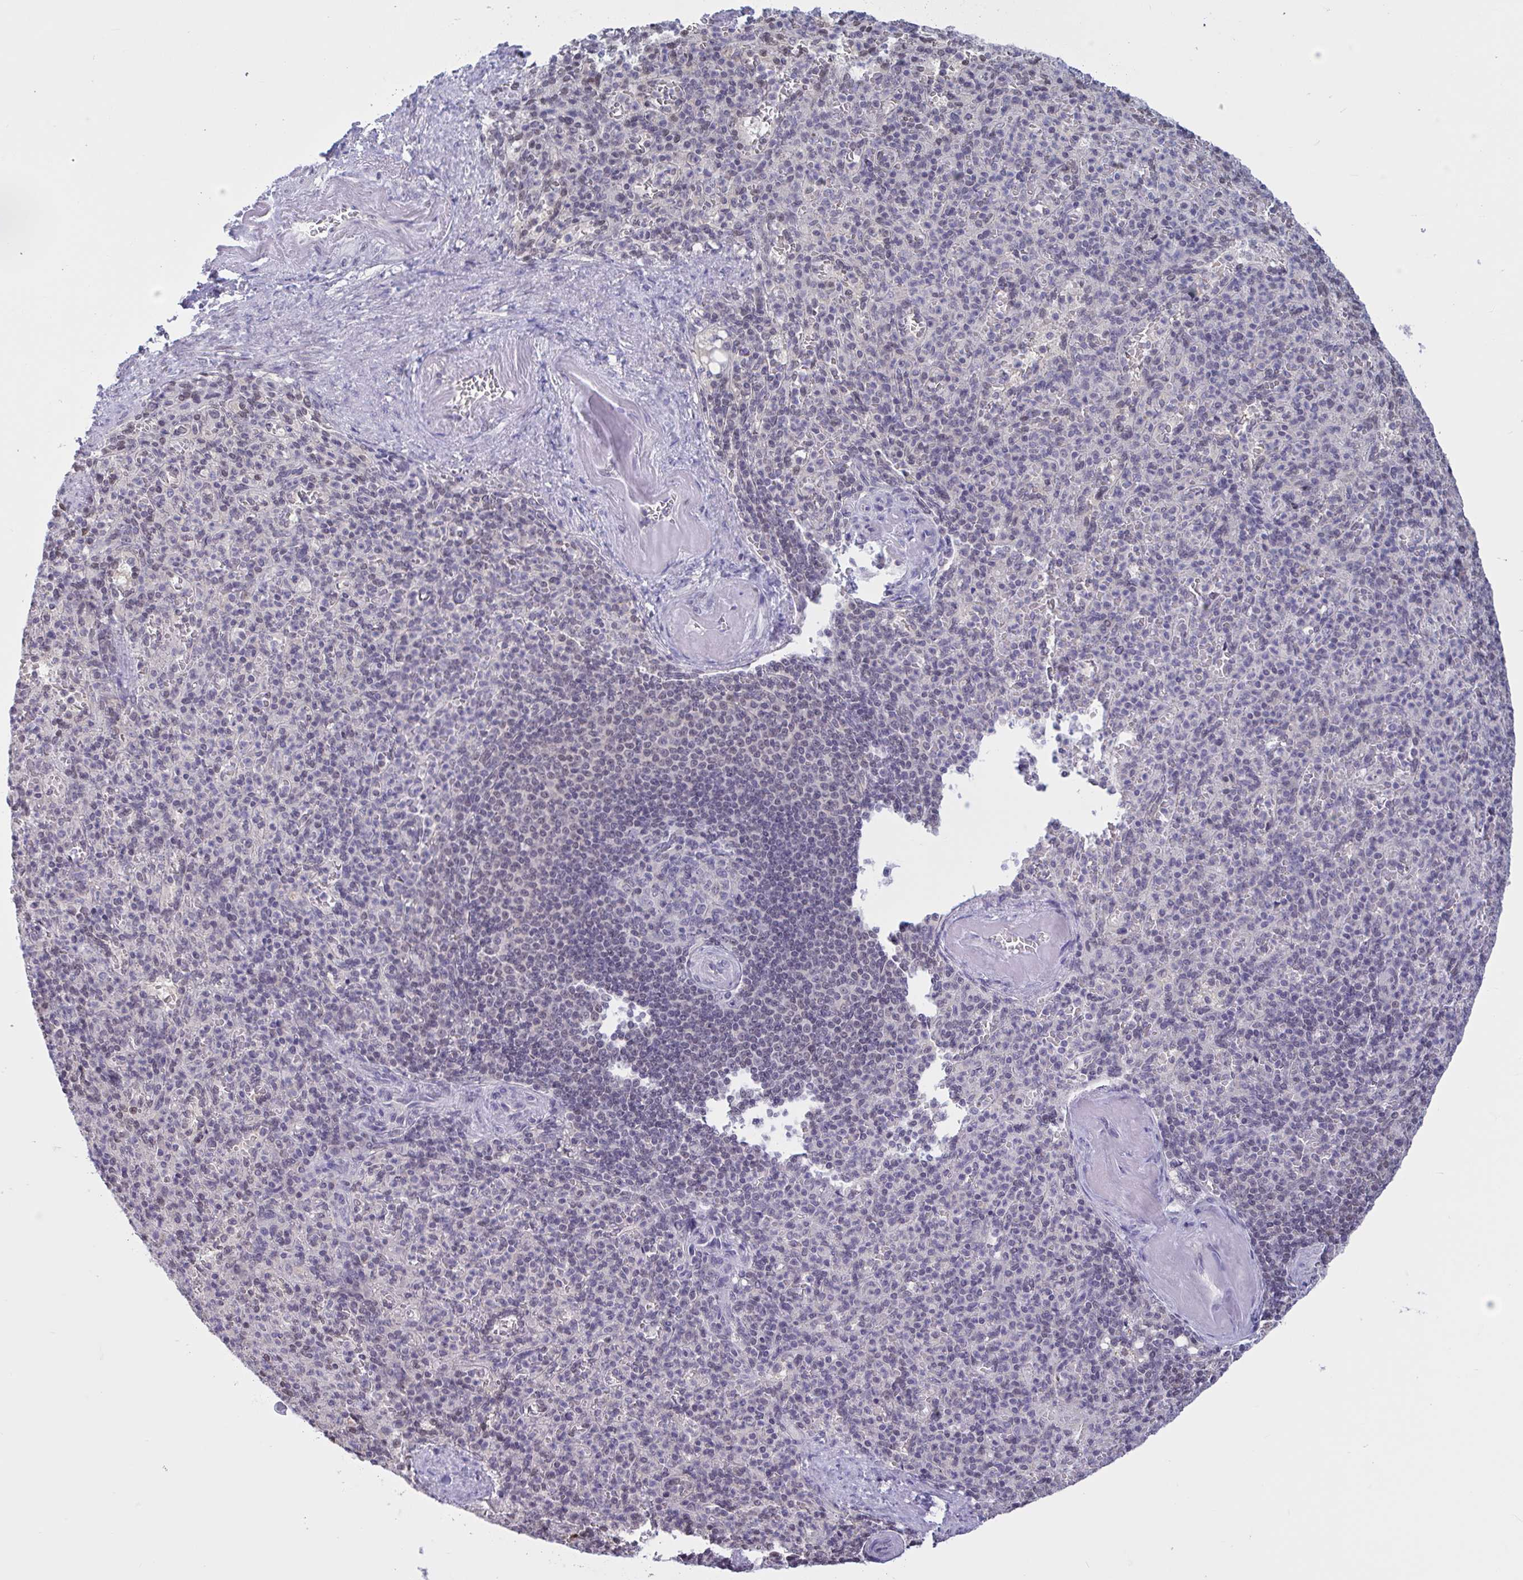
{"staining": {"intensity": "negative", "quantity": "none", "location": "none"}, "tissue": "spleen", "cell_type": "Cells in red pulp", "image_type": "normal", "snomed": [{"axis": "morphology", "description": "Normal tissue, NOS"}, {"axis": "topography", "description": "Spleen"}], "caption": "Immunohistochemistry histopathology image of normal human spleen stained for a protein (brown), which shows no expression in cells in red pulp.", "gene": "RBL1", "patient": {"sex": "female", "age": 74}}